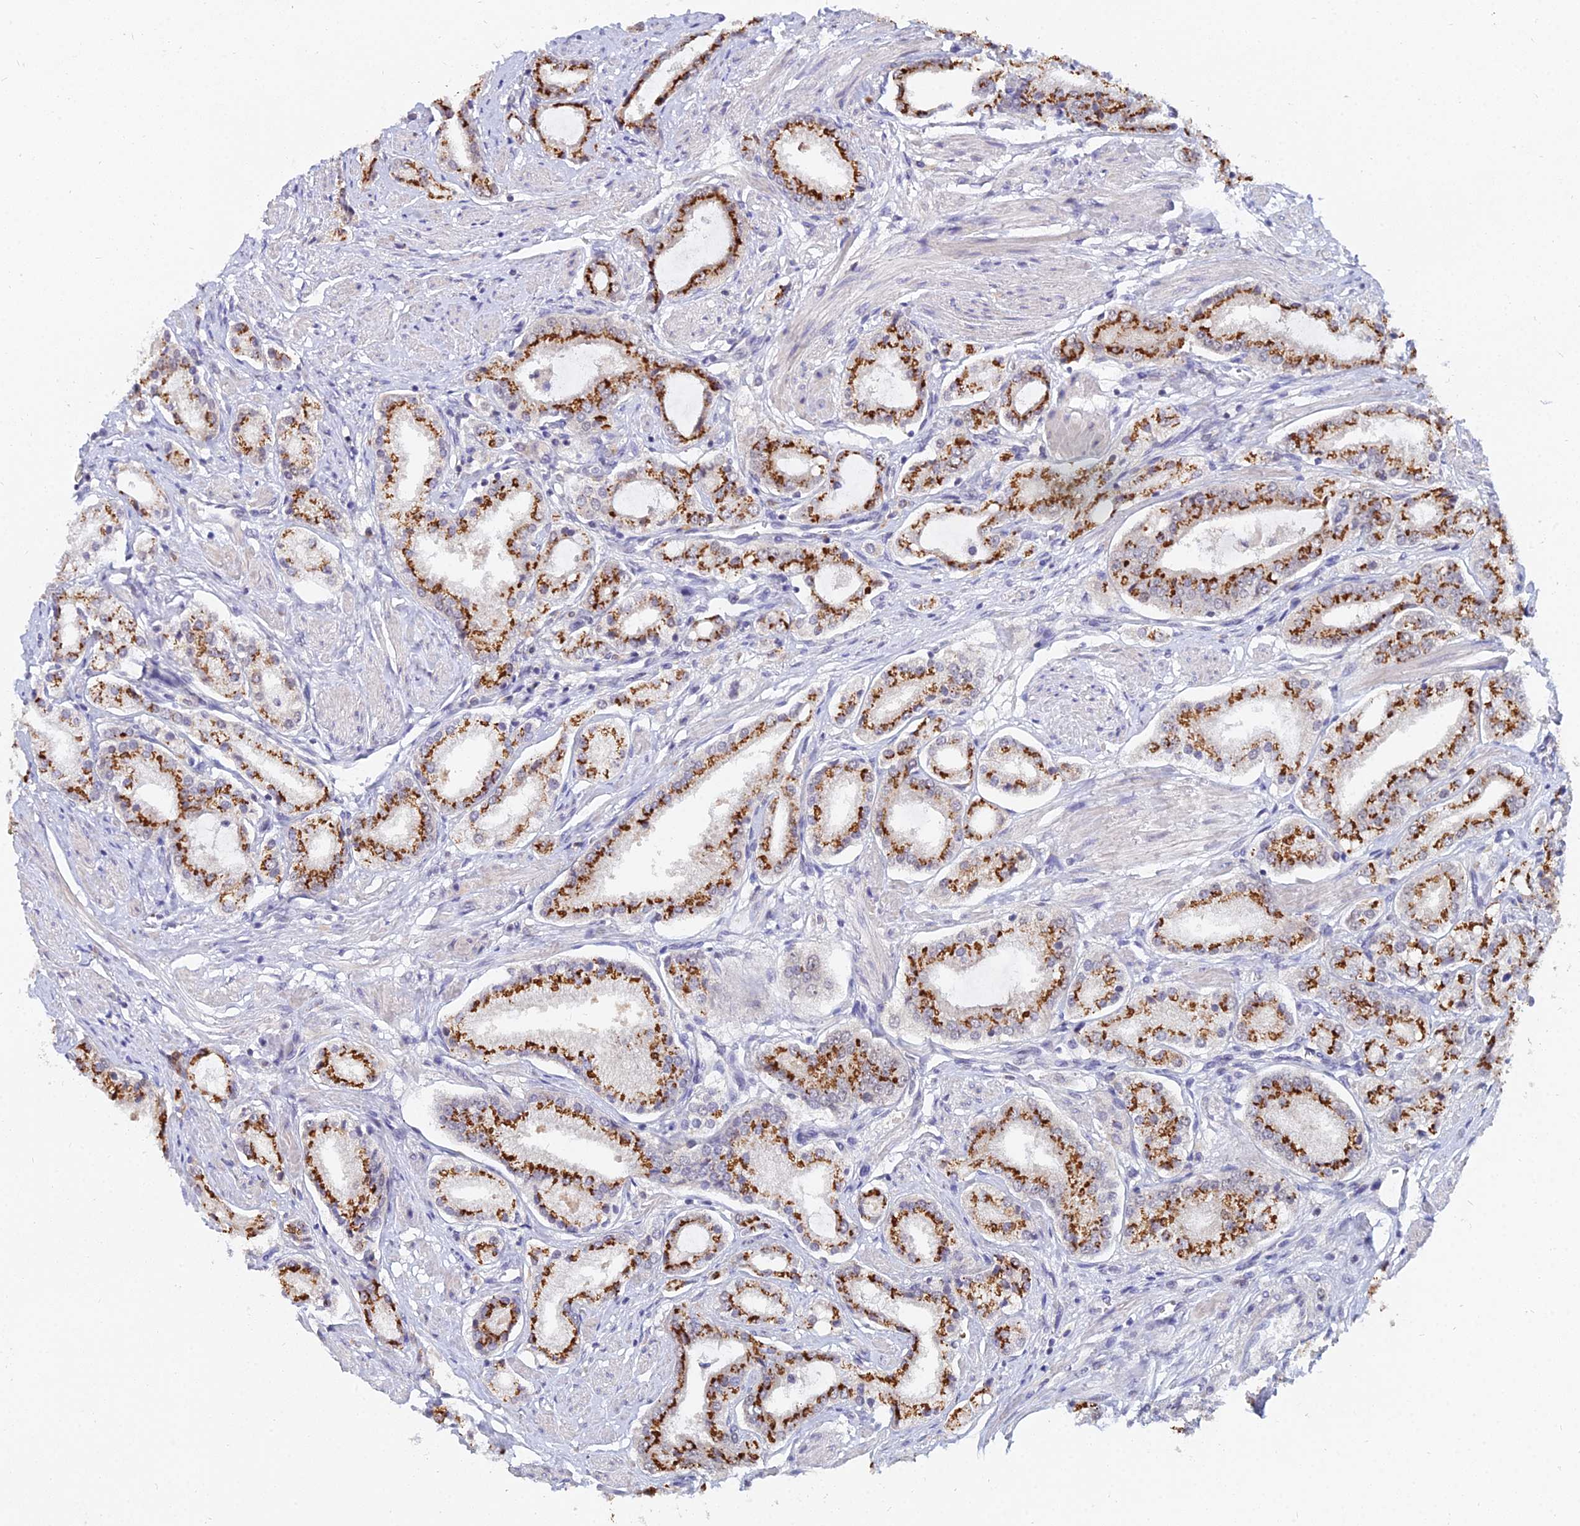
{"staining": {"intensity": "strong", "quantity": ">75%", "location": "cytoplasmic/membranous,nuclear"}, "tissue": "prostate cancer", "cell_type": "Tumor cells", "image_type": "cancer", "snomed": [{"axis": "morphology", "description": "Adenocarcinoma, High grade"}, {"axis": "topography", "description": "Prostate and seminal vesicle, NOS"}], "caption": "Protein staining of prostate cancer (adenocarcinoma (high-grade)) tissue displays strong cytoplasmic/membranous and nuclear positivity in about >75% of tumor cells.", "gene": "THOC3", "patient": {"sex": "male", "age": 64}}